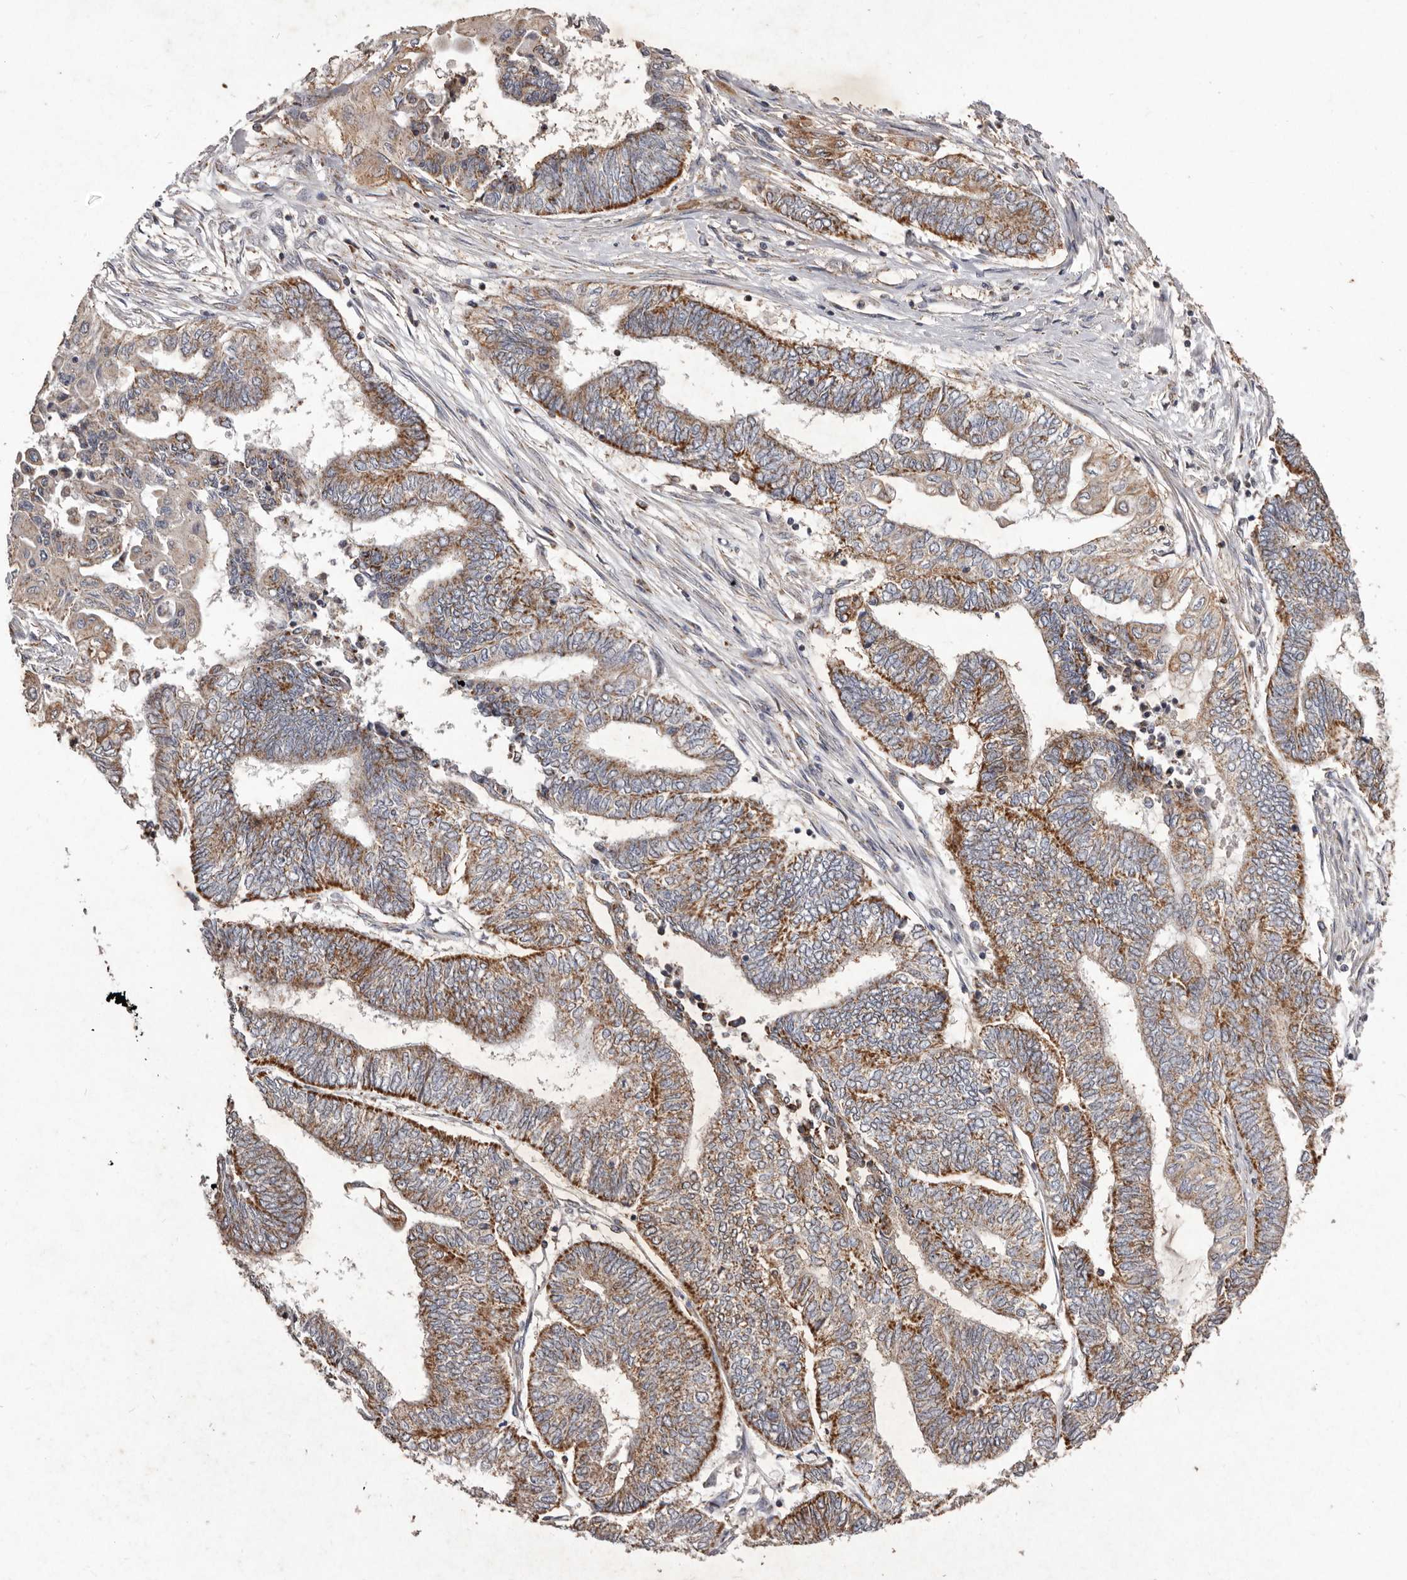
{"staining": {"intensity": "moderate", "quantity": ">75%", "location": "cytoplasmic/membranous"}, "tissue": "endometrial cancer", "cell_type": "Tumor cells", "image_type": "cancer", "snomed": [{"axis": "morphology", "description": "Adenocarcinoma, NOS"}, {"axis": "topography", "description": "Uterus"}, {"axis": "topography", "description": "Endometrium"}], "caption": "IHC (DAB) staining of human adenocarcinoma (endometrial) exhibits moderate cytoplasmic/membranous protein positivity in approximately >75% of tumor cells.", "gene": "CXCL14", "patient": {"sex": "female", "age": 70}}